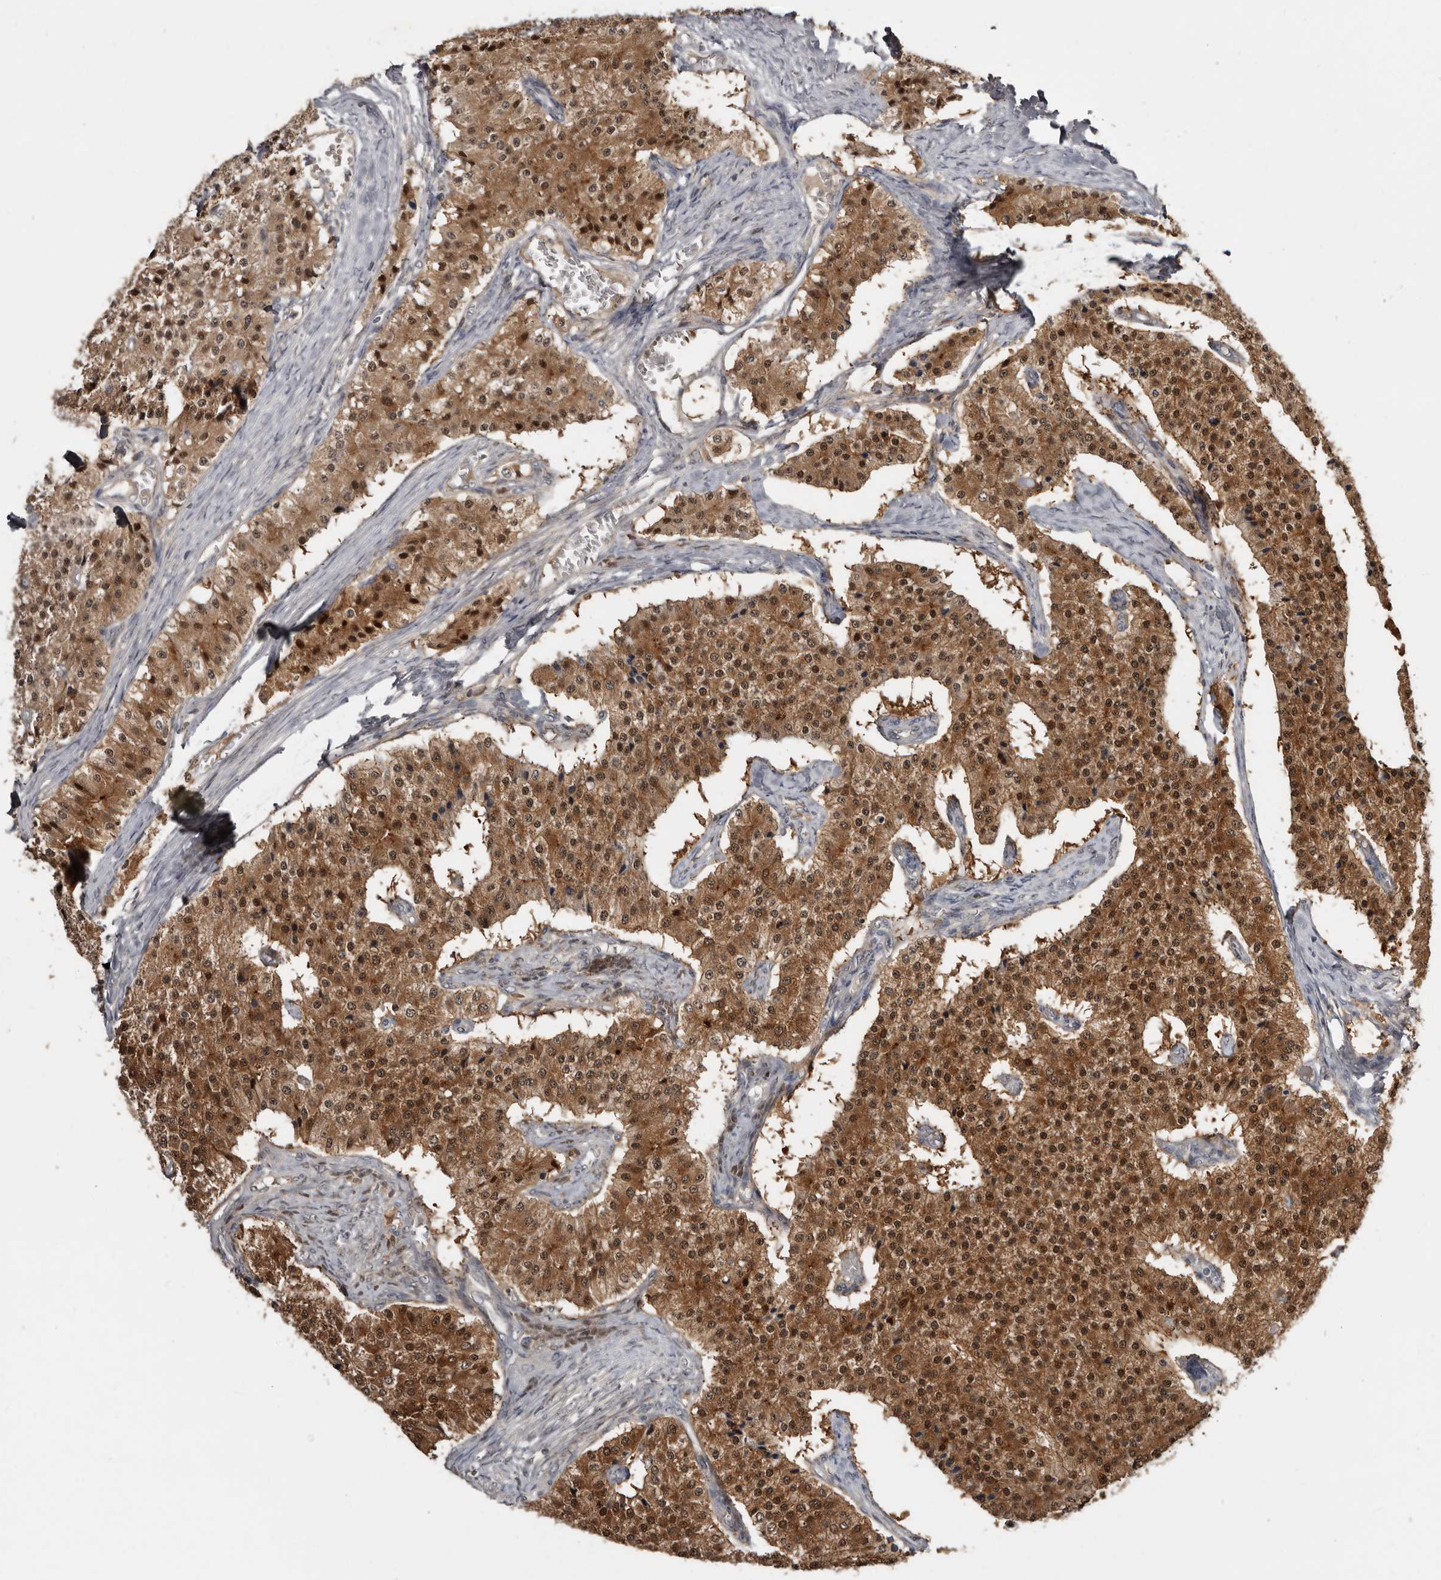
{"staining": {"intensity": "moderate", "quantity": ">75%", "location": "cytoplasmic/membranous,nuclear"}, "tissue": "carcinoid", "cell_type": "Tumor cells", "image_type": "cancer", "snomed": [{"axis": "morphology", "description": "Carcinoid, malignant, NOS"}, {"axis": "topography", "description": "Colon"}], "caption": "An immunohistochemistry histopathology image of neoplastic tissue is shown. Protein staining in brown highlights moderate cytoplasmic/membranous and nuclear positivity in carcinoid within tumor cells.", "gene": "RBKS", "patient": {"sex": "female", "age": 52}}